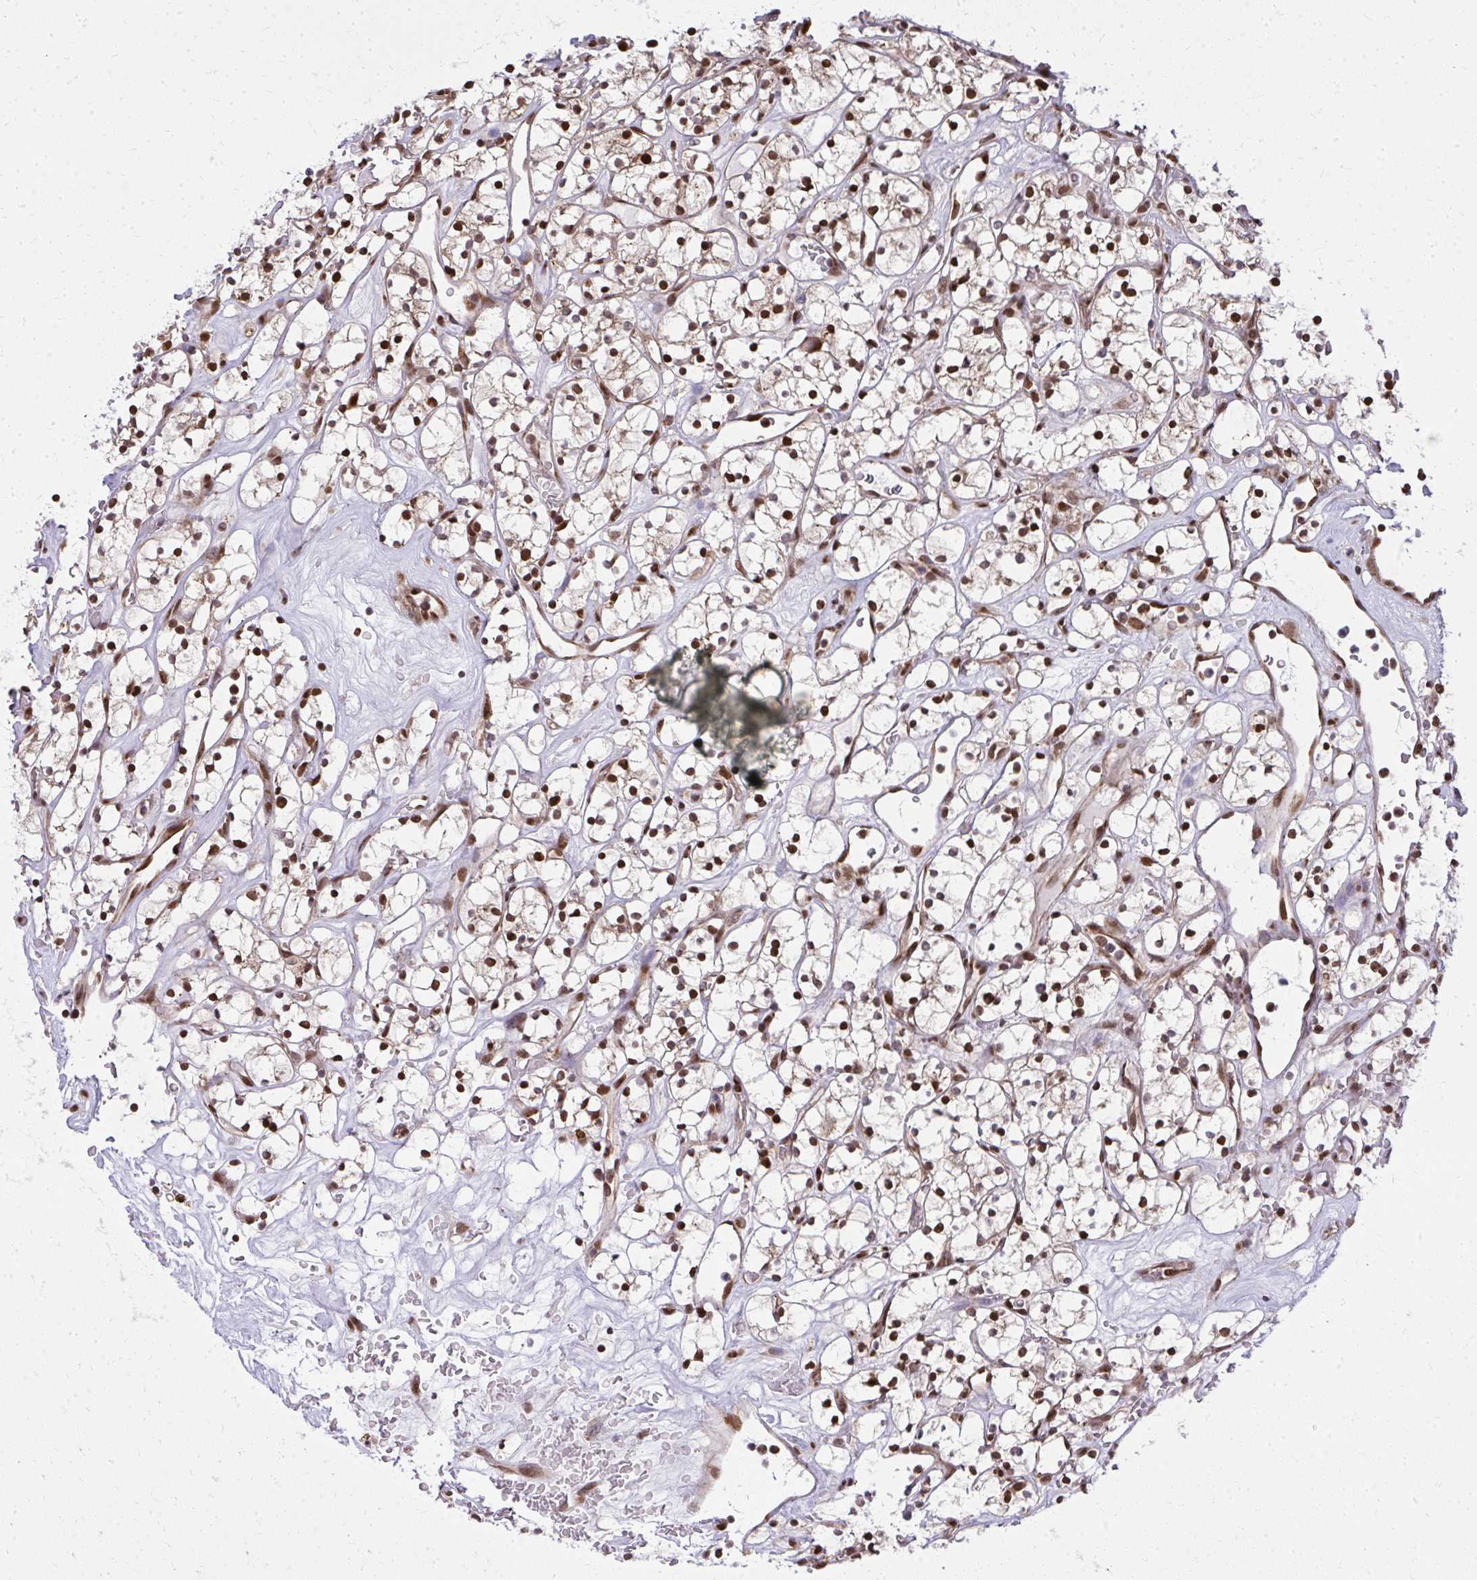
{"staining": {"intensity": "strong", "quantity": ">75%", "location": "nuclear"}, "tissue": "renal cancer", "cell_type": "Tumor cells", "image_type": "cancer", "snomed": [{"axis": "morphology", "description": "Adenocarcinoma, NOS"}, {"axis": "topography", "description": "Kidney"}], "caption": "Tumor cells display high levels of strong nuclear expression in about >75% of cells in adenocarcinoma (renal).", "gene": "PIGY", "patient": {"sex": "female", "age": 64}}